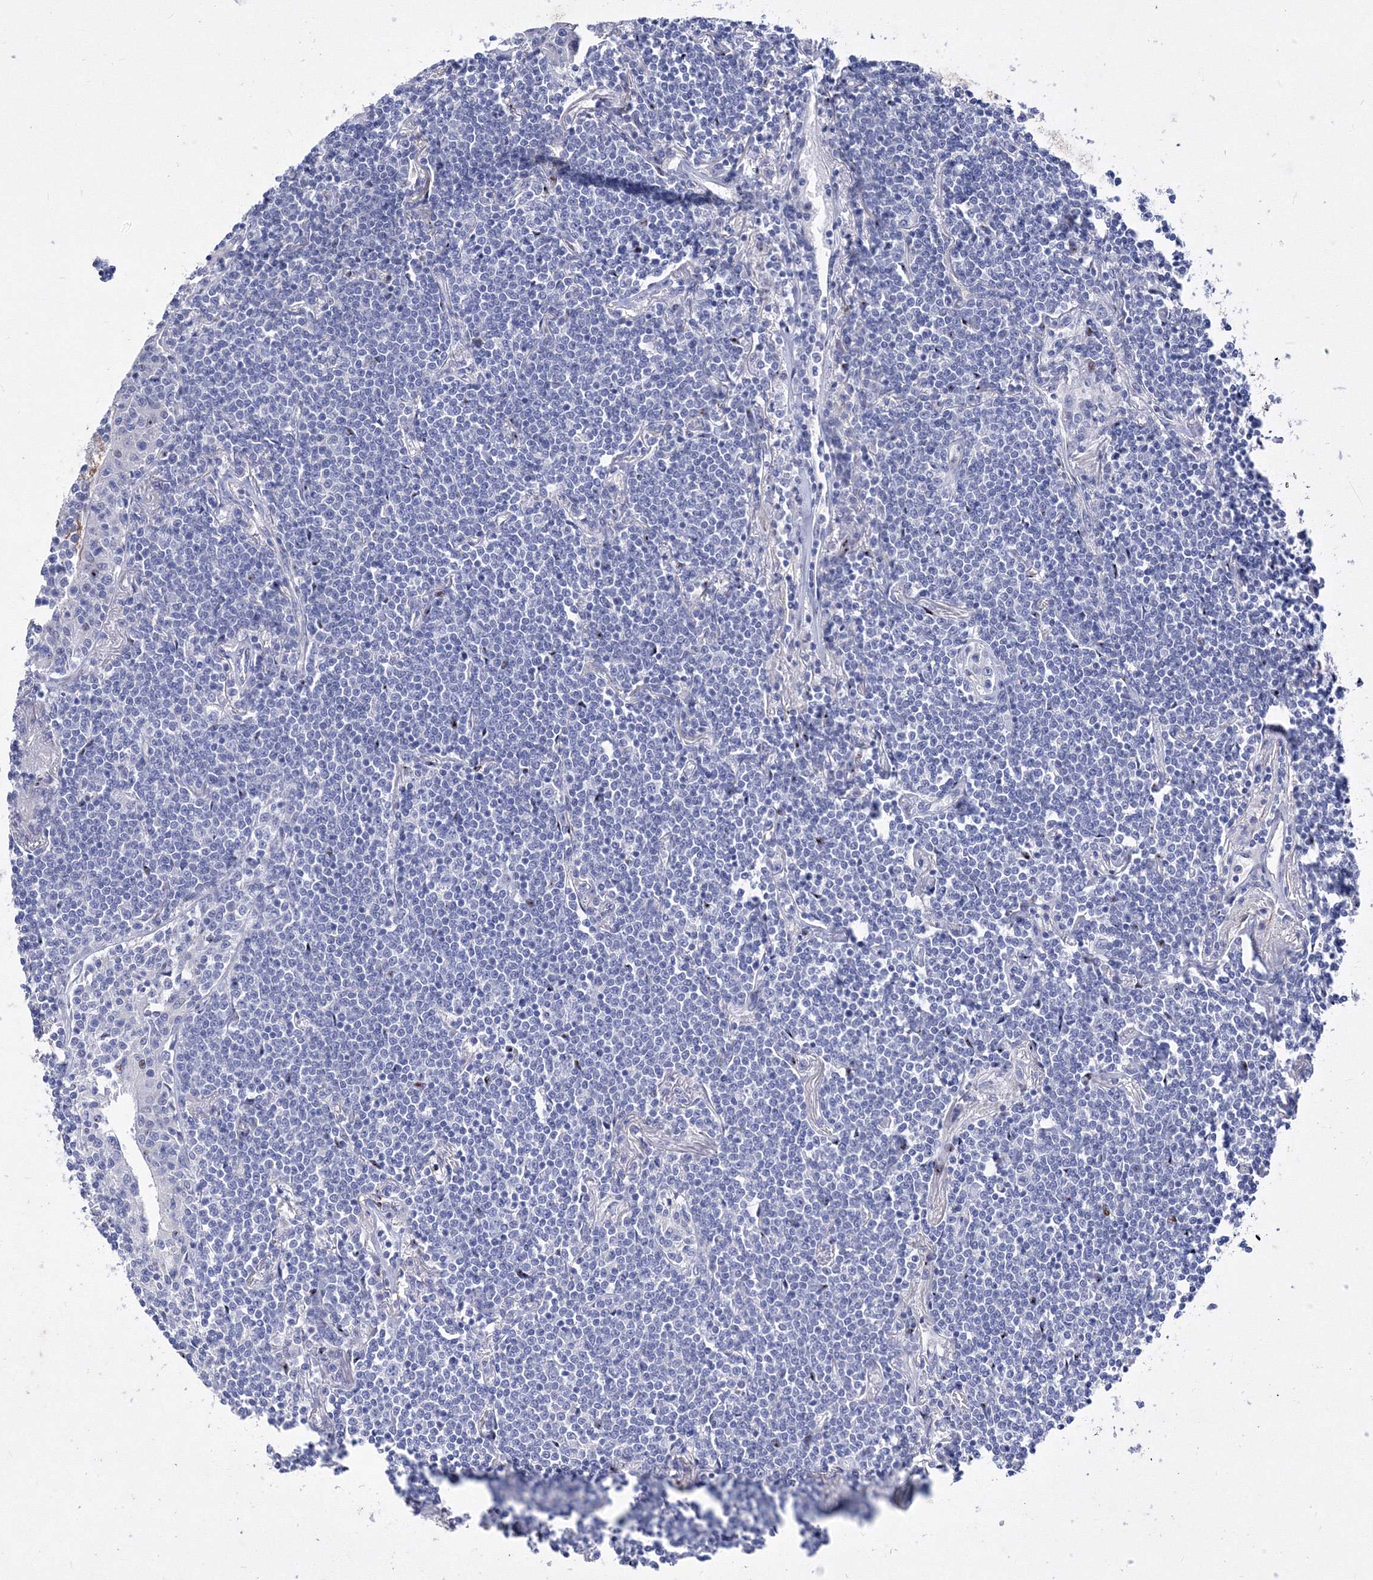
{"staining": {"intensity": "negative", "quantity": "none", "location": "none"}, "tissue": "lymphoma", "cell_type": "Tumor cells", "image_type": "cancer", "snomed": [{"axis": "morphology", "description": "Malignant lymphoma, non-Hodgkin's type, Low grade"}, {"axis": "topography", "description": "Lung"}], "caption": "IHC photomicrograph of low-grade malignant lymphoma, non-Hodgkin's type stained for a protein (brown), which reveals no staining in tumor cells.", "gene": "GPN1", "patient": {"sex": "female", "age": 71}}